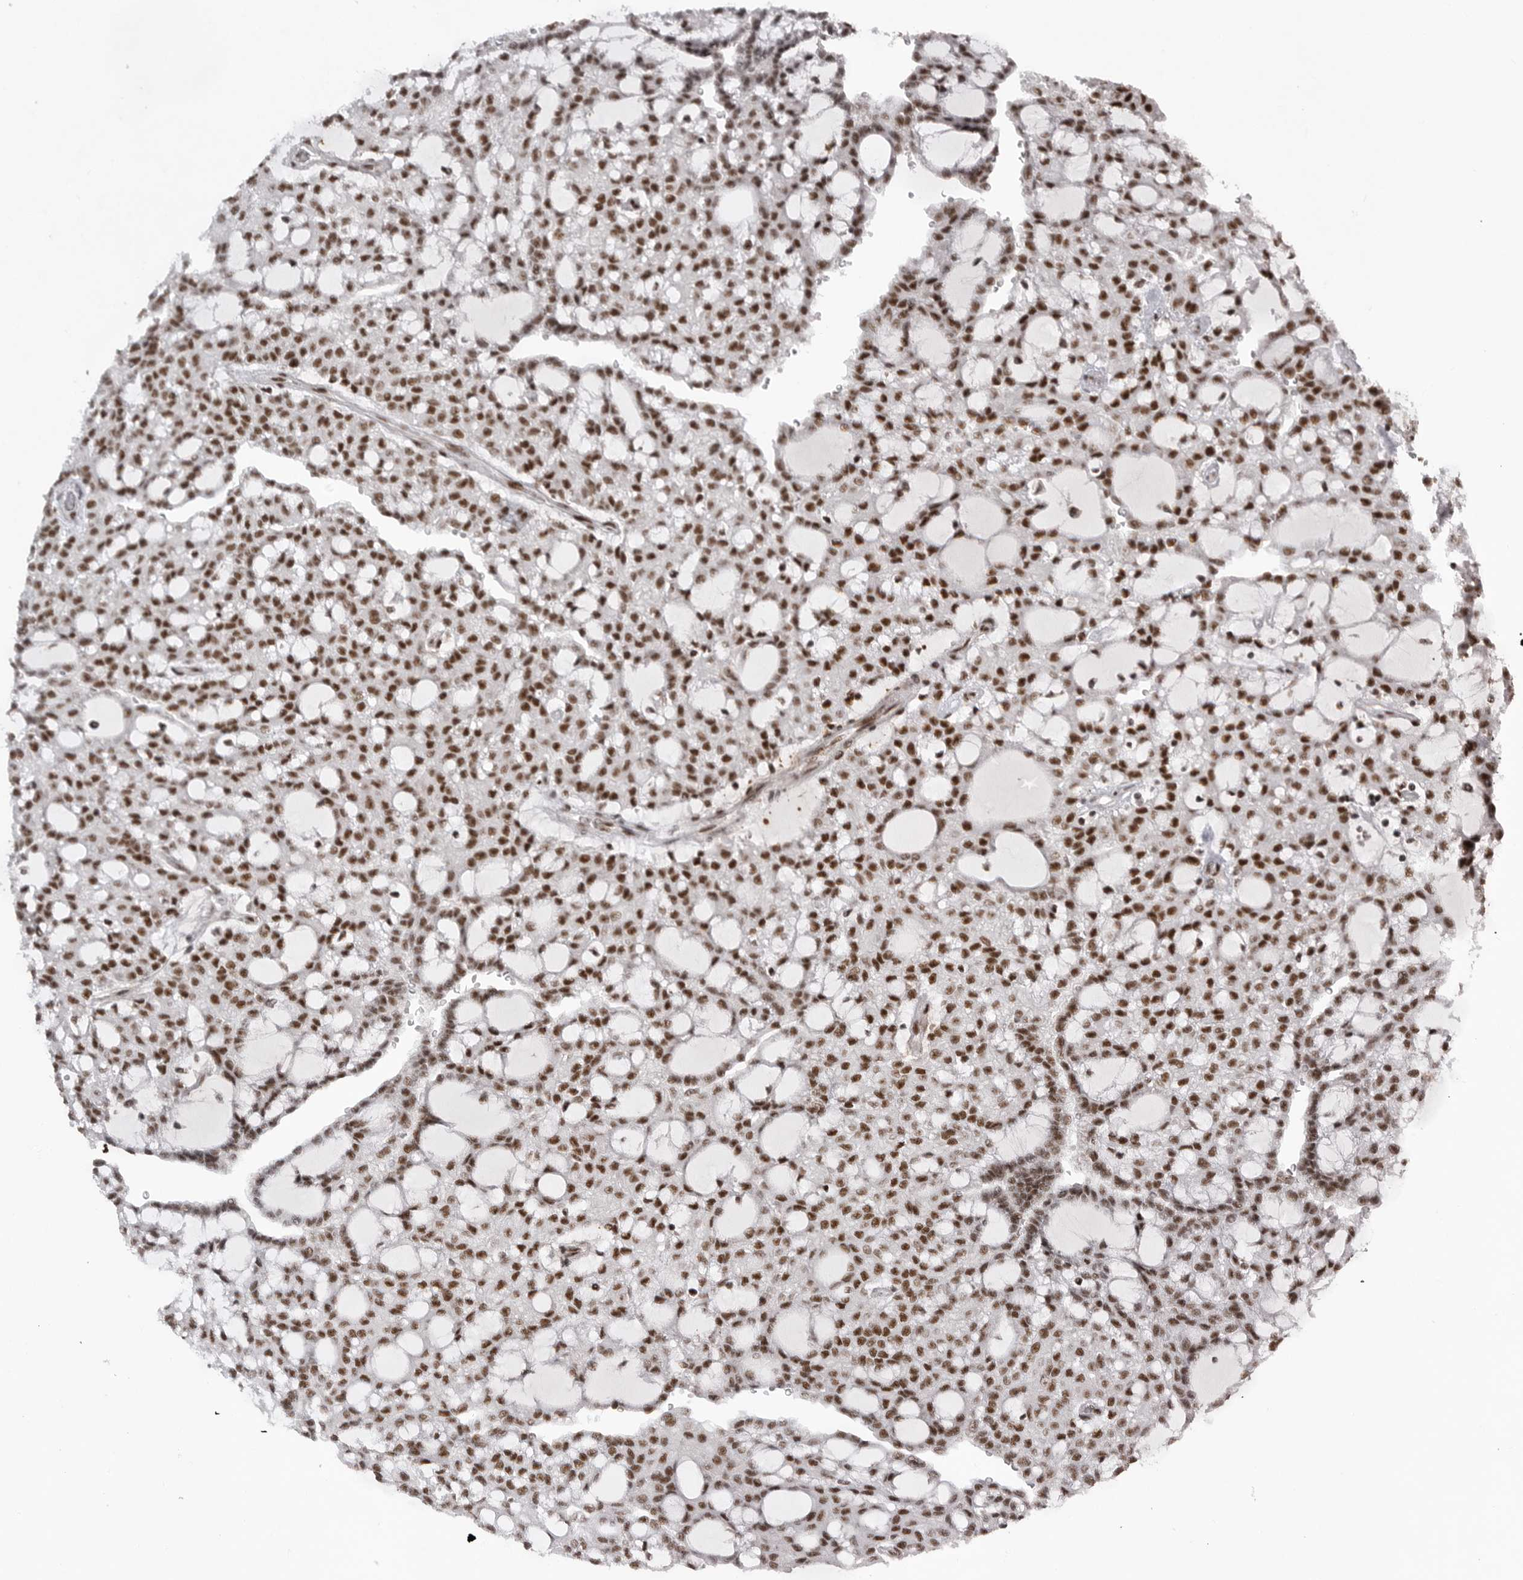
{"staining": {"intensity": "moderate", "quantity": ">75%", "location": "nuclear"}, "tissue": "renal cancer", "cell_type": "Tumor cells", "image_type": "cancer", "snomed": [{"axis": "morphology", "description": "Adenocarcinoma, NOS"}, {"axis": "topography", "description": "Kidney"}], "caption": "Renal cancer tissue demonstrates moderate nuclear expression in about >75% of tumor cells, visualized by immunohistochemistry.", "gene": "PPP1R8", "patient": {"sex": "male", "age": 63}}